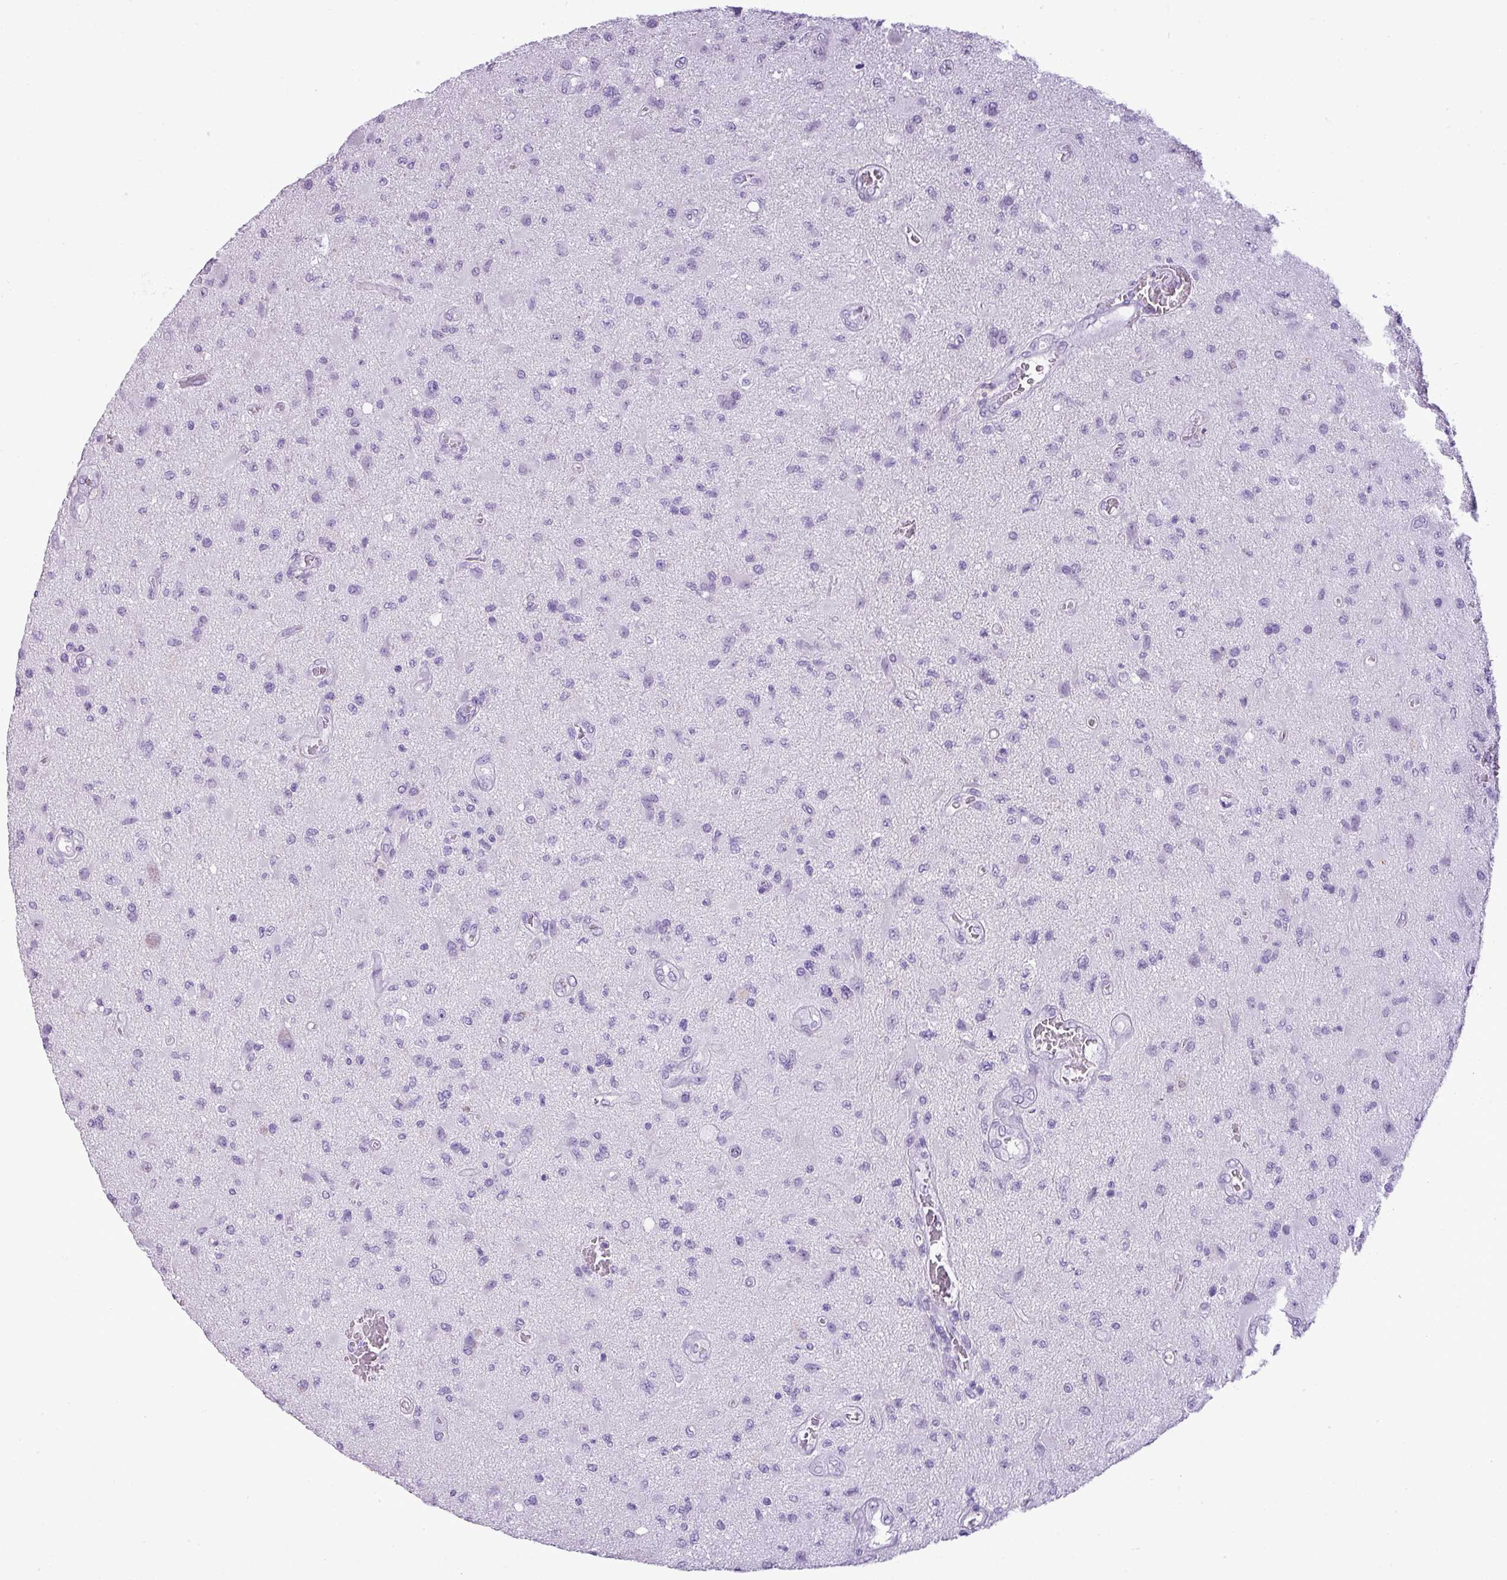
{"staining": {"intensity": "negative", "quantity": "none", "location": "none"}, "tissue": "glioma", "cell_type": "Tumor cells", "image_type": "cancer", "snomed": [{"axis": "morphology", "description": "Glioma, malignant, High grade"}, {"axis": "topography", "description": "Brain"}], "caption": "Tumor cells are negative for protein expression in human malignant glioma (high-grade). Brightfield microscopy of immunohistochemistry stained with DAB (brown) and hematoxylin (blue), captured at high magnification.", "gene": "RBMXL2", "patient": {"sex": "male", "age": 67}}